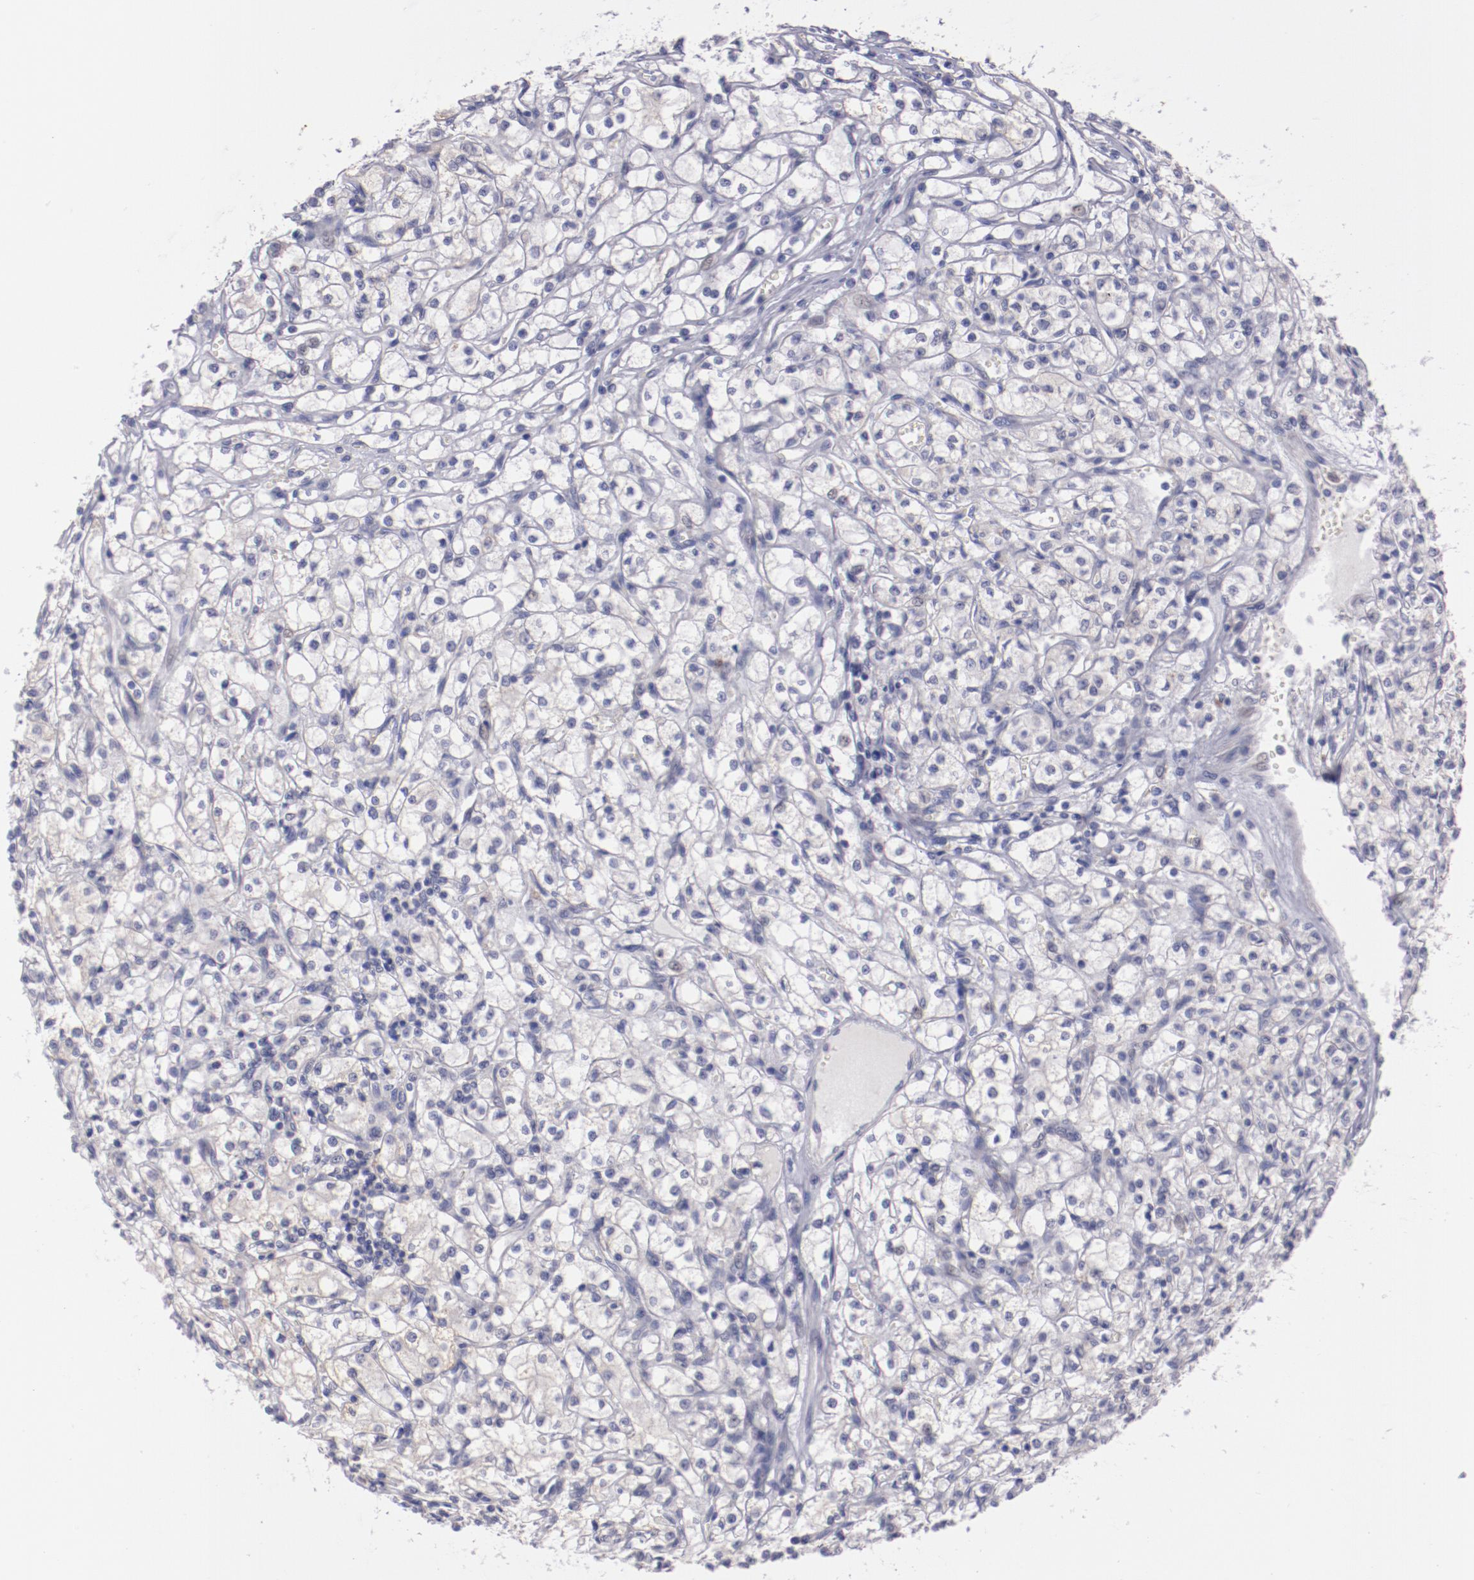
{"staining": {"intensity": "negative", "quantity": "none", "location": "none"}, "tissue": "renal cancer", "cell_type": "Tumor cells", "image_type": "cancer", "snomed": [{"axis": "morphology", "description": "Adenocarcinoma, NOS"}, {"axis": "topography", "description": "Kidney"}], "caption": "Immunohistochemistry image of neoplastic tissue: adenocarcinoma (renal) stained with DAB reveals no significant protein expression in tumor cells.", "gene": "TRAF3", "patient": {"sex": "male", "age": 61}}